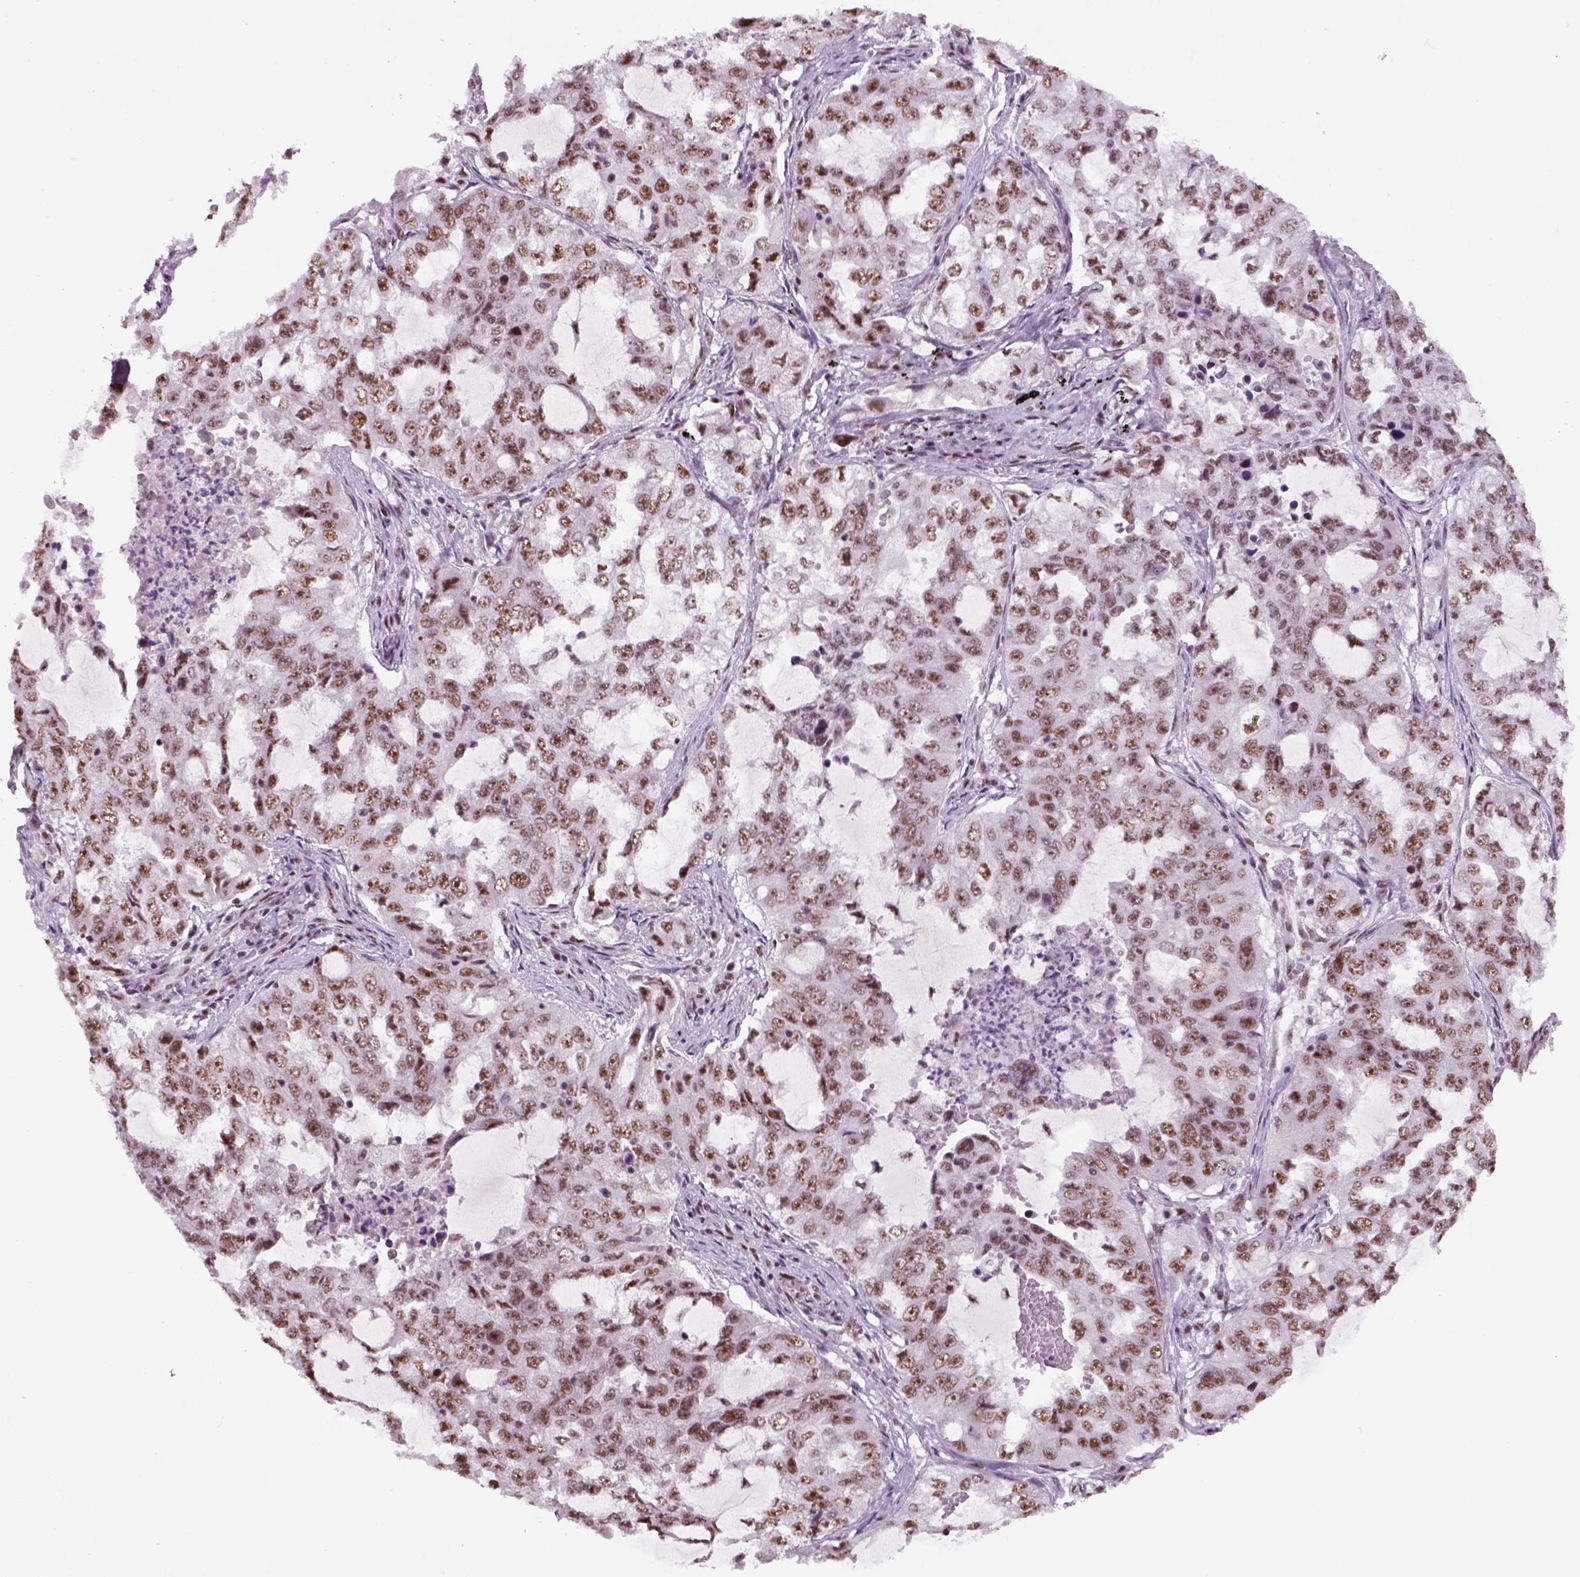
{"staining": {"intensity": "moderate", "quantity": ">75%", "location": "nuclear"}, "tissue": "lung cancer", "cell_type": "Tumor cells", "image_type": "cancer", "snomed": [{"axis": "morphology", "description": "Adenocarcinoma, NOS"}, {"axis": "topography", "description": "Lung"}], "caption": "Brown immunohistochemical staining in lung cancer reveals moderate nuclear positivity in approximately >75% of tumor cells. Nuclei are stained in blue.", "gene": "GTF2F1", "patient": {"sex": "female", "age": 61}}